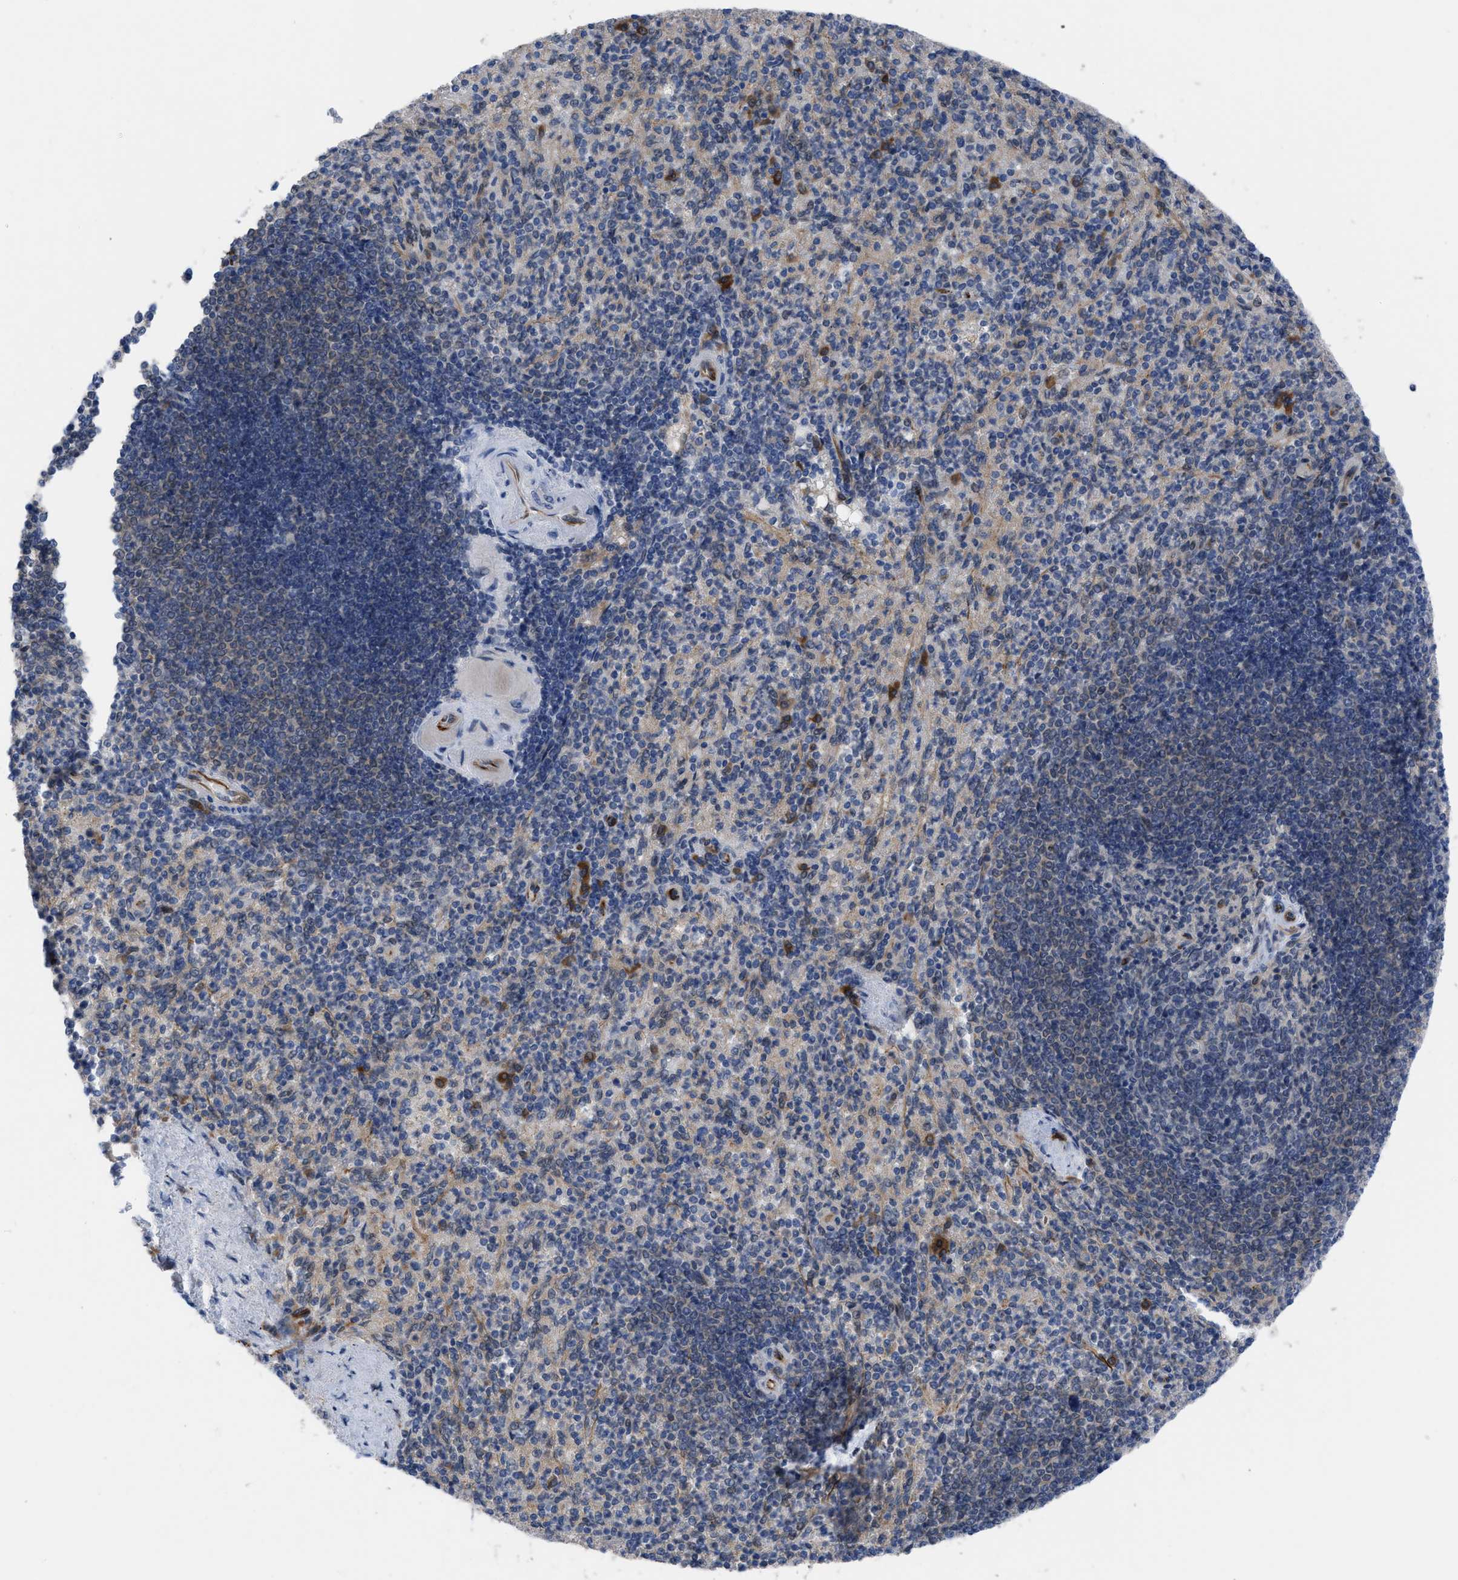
{"staining": {"intensity": "weak", "quantity": "25%-75%", "location": "cytoplasmic/membranous"}, "tissue": "spleen", "cell_type": "Cells in red pulp", "image_type": "normal", "snomed": [{"axis": "morphology", "description": "Normal tissue, NOS"}, {"axis": "topography", "description": "Spleen"}], "caption": "A photomicrograph showing weak cytoplasmic/membranous staining in approximately 25%-75% of cells in red pulp in normal spleen, as visualized by brown immunohistochemical staining.", "gene": "IL17RE", "patient": {"sex": "female", "age": 74}}